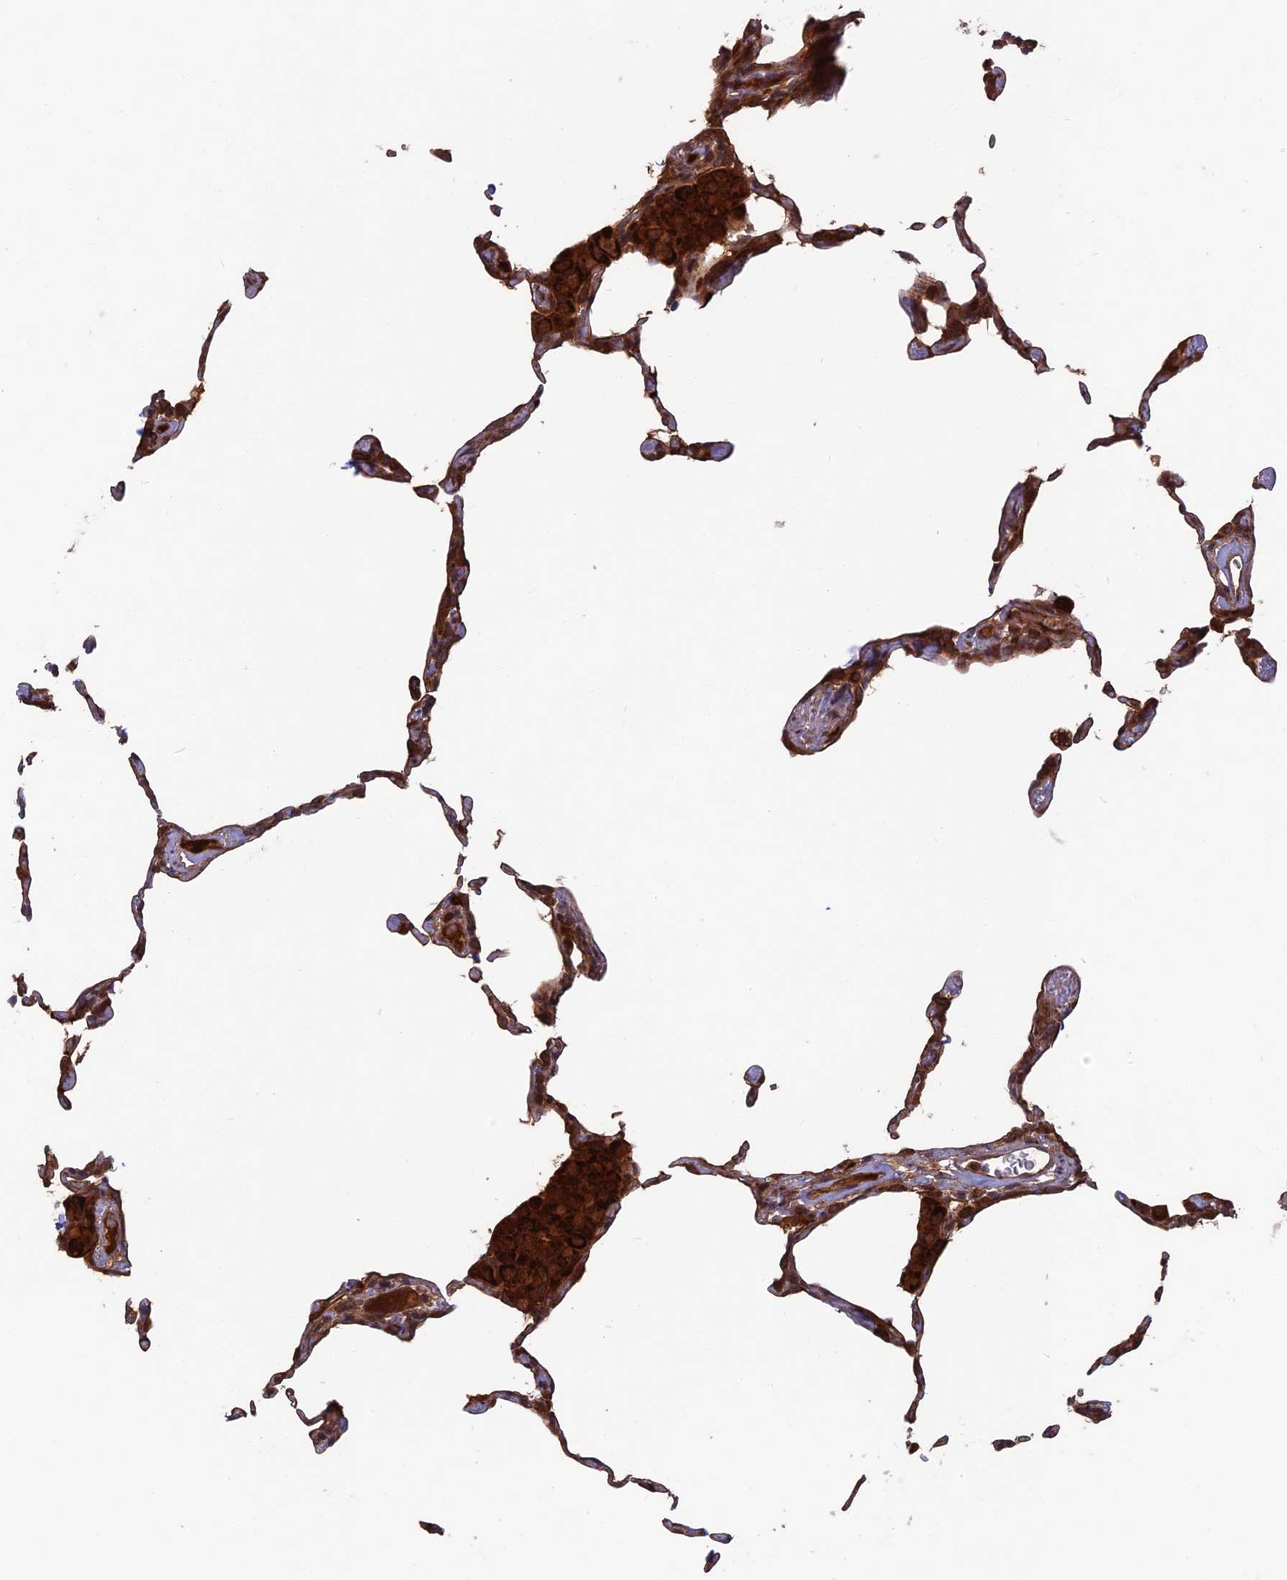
{"staining": {"intensity": "moderate", "quantity": "25%-75%", "location": "cytoplasmic/membranous"}, "tissue": "lung", "cell_type": "Alveolar cells", "image_type": "normal", "snomed": [{"axis": "morphology", "description": "Normal tissue, NOS"}, {"axis": "topography", "description": "Lung"}], "caption": "An immunohistochemistry photomicrograph of benign tissue is shown. Protein staining in brown labels moderate cytoplasmic/membranous positivity in lung within alveolar cells. The protein is shown in brown color, while the nuclei are stained blue.", "gene": "TMUB2", "patient": {"sex": "female", "age": 57}}